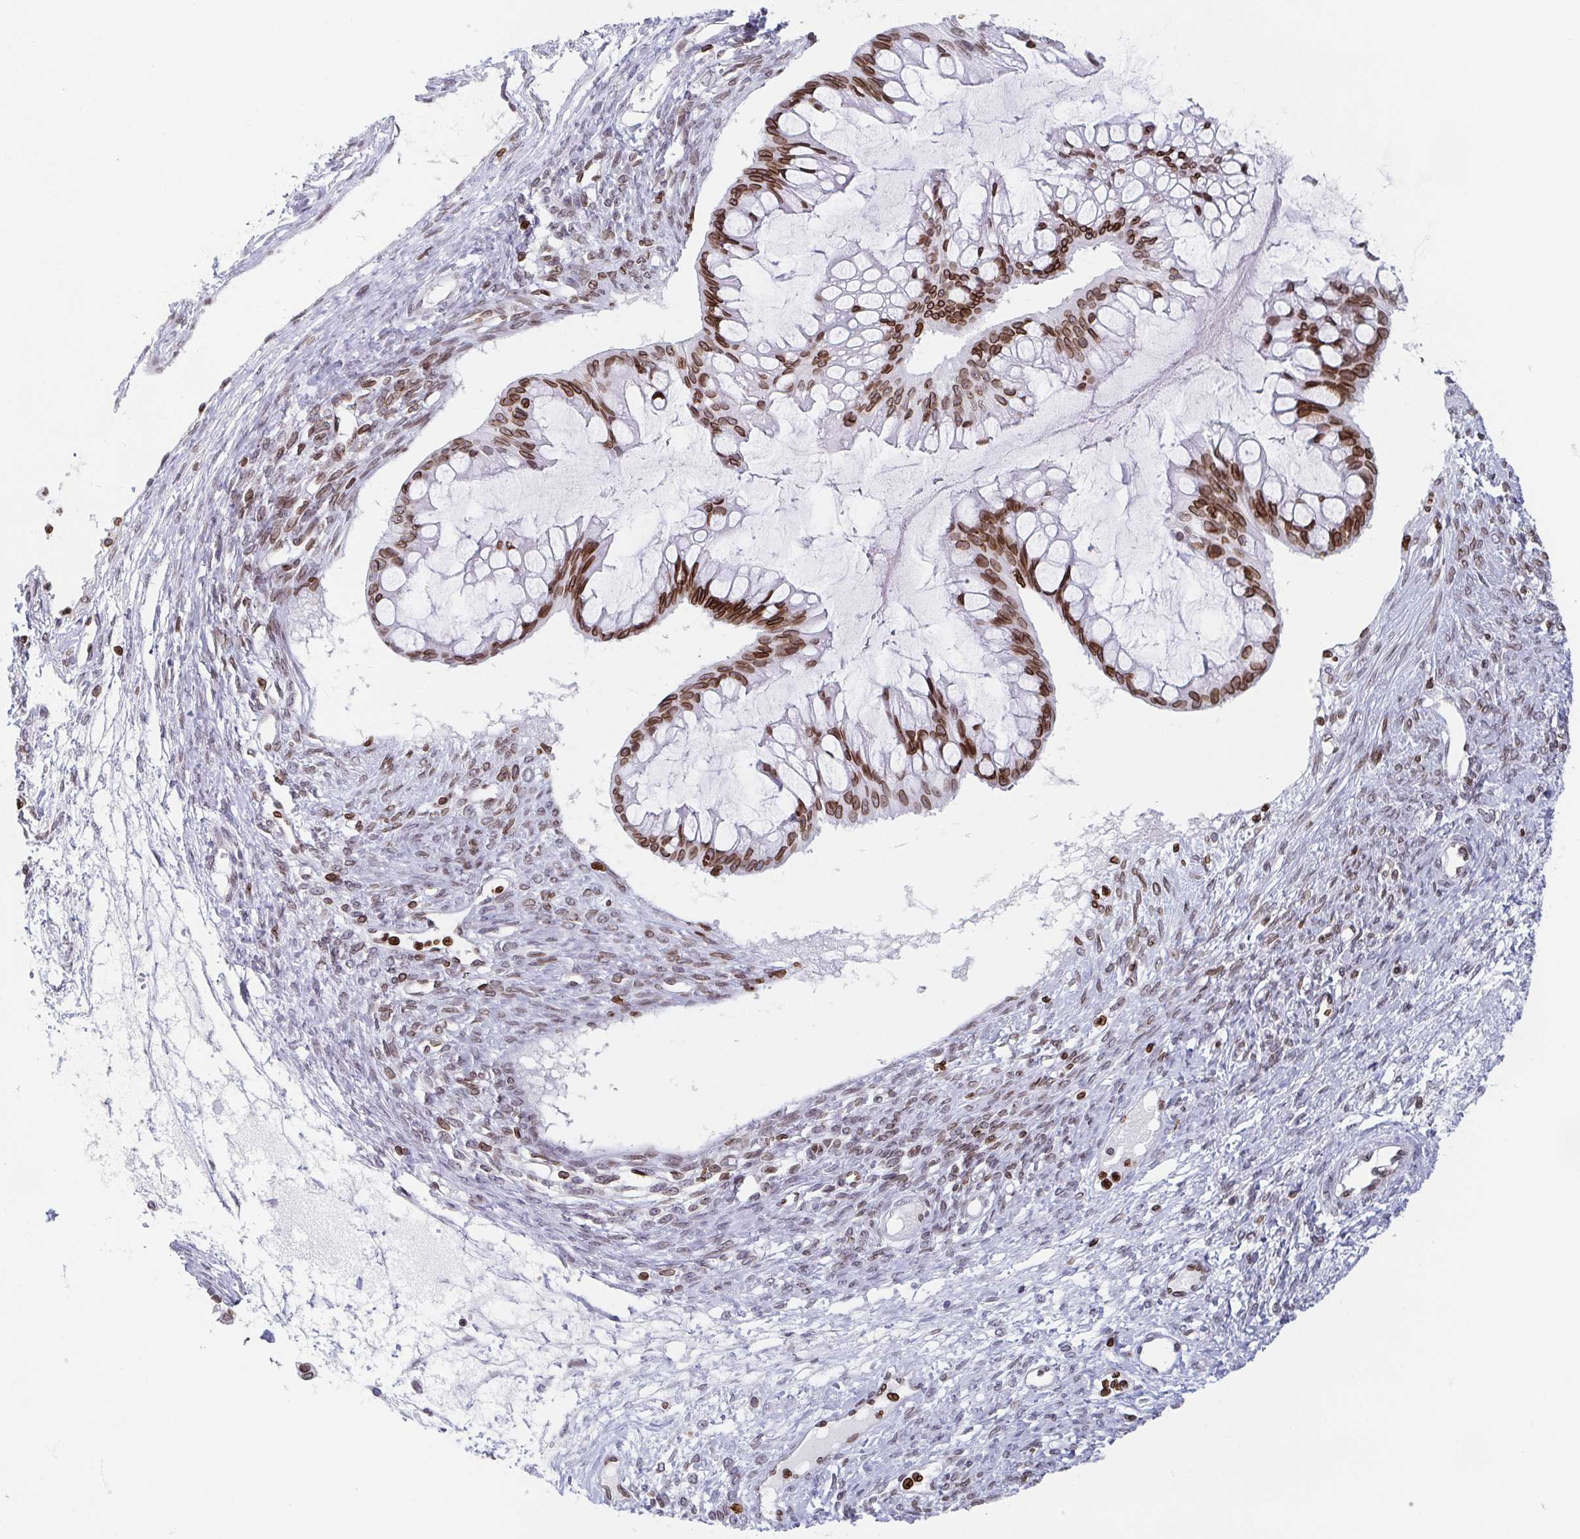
{"staining": {"intensity": "strong", "quantity": ">75%", "location": "cytoplasmic/membranous,nuclear"}, "tissue": "ovarian cancer", "cell_type": "Tumor cells", "image_type": "cancer", "snomed": [{"axis": "morphology", "description": "Cystadenocarcinoma, mucinous, NOS"}, {"axis": "topography", "description": "Ovary"}], "caption": "The image displays staining of ovarian cancer (mucinous cystadenocarcinoma), revealing strong cytoplasmic/membranous and nuclear protein expression (brown color) within tumor cells. (IHC, brightfield microscopy, high magnification).", "gene": "BTBD7", "patient": {"sex": "female", "age": 73}}